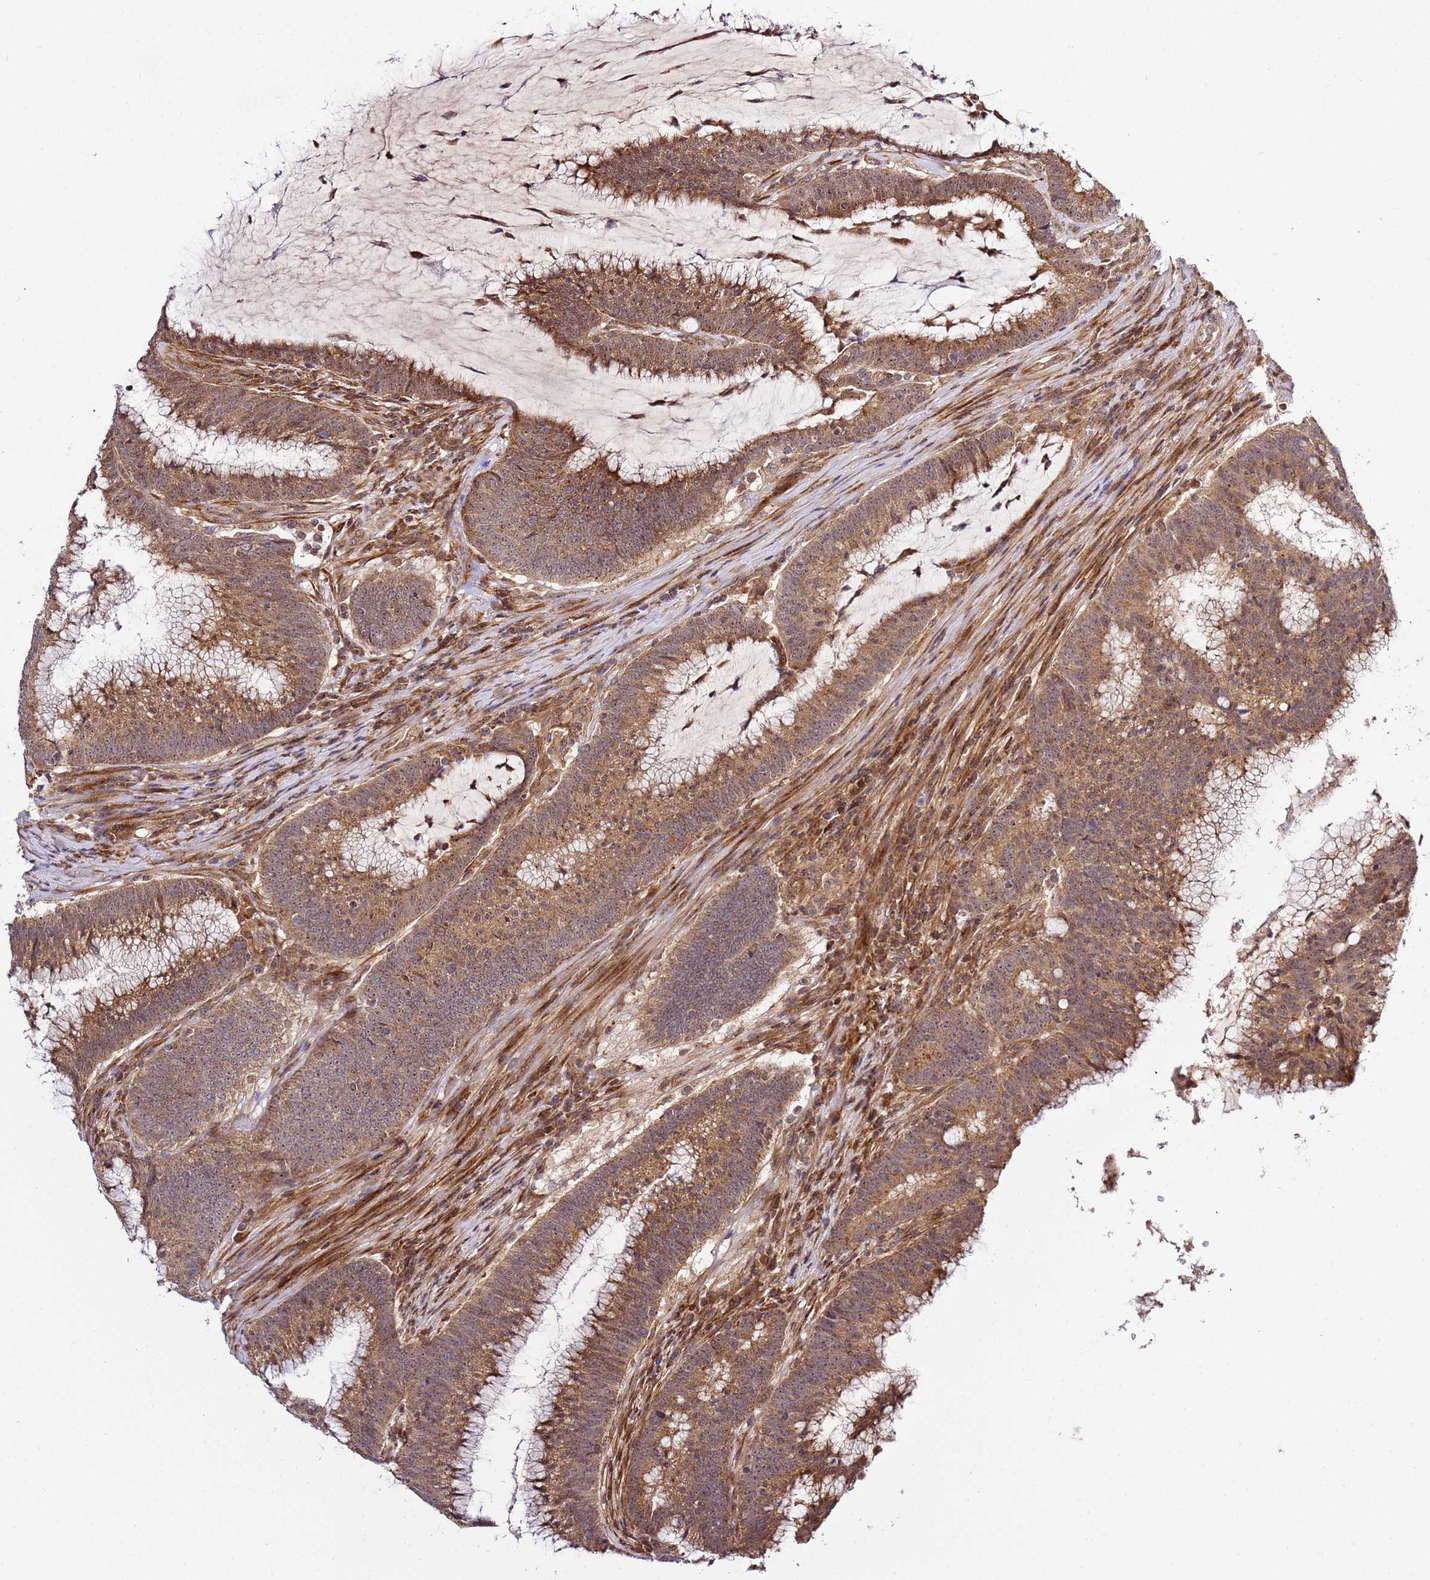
{"staining": {"intensity": "moderate", "quantity": ">75%", "location": "cytoplasmic/membranous,nuclear"}, "tissue": "colorectal cancer", "cell_type": "Tumor cells", "image_type": "cancer", "snomed": [{"axis": "morphology", "description": "Adenocarcinoma, NOS"}, {"axis": "topography", "description": "Rectum"}], "caption": "DAB immunohistochemical staining of human adenocarcinoma (colorectal) displays moderate cytoplasmic/membranous and nuclear protein expression in approximately >75% of tumor cells.", "gene": "RASA3", "patient": {"sex": "female", "age": 77}}